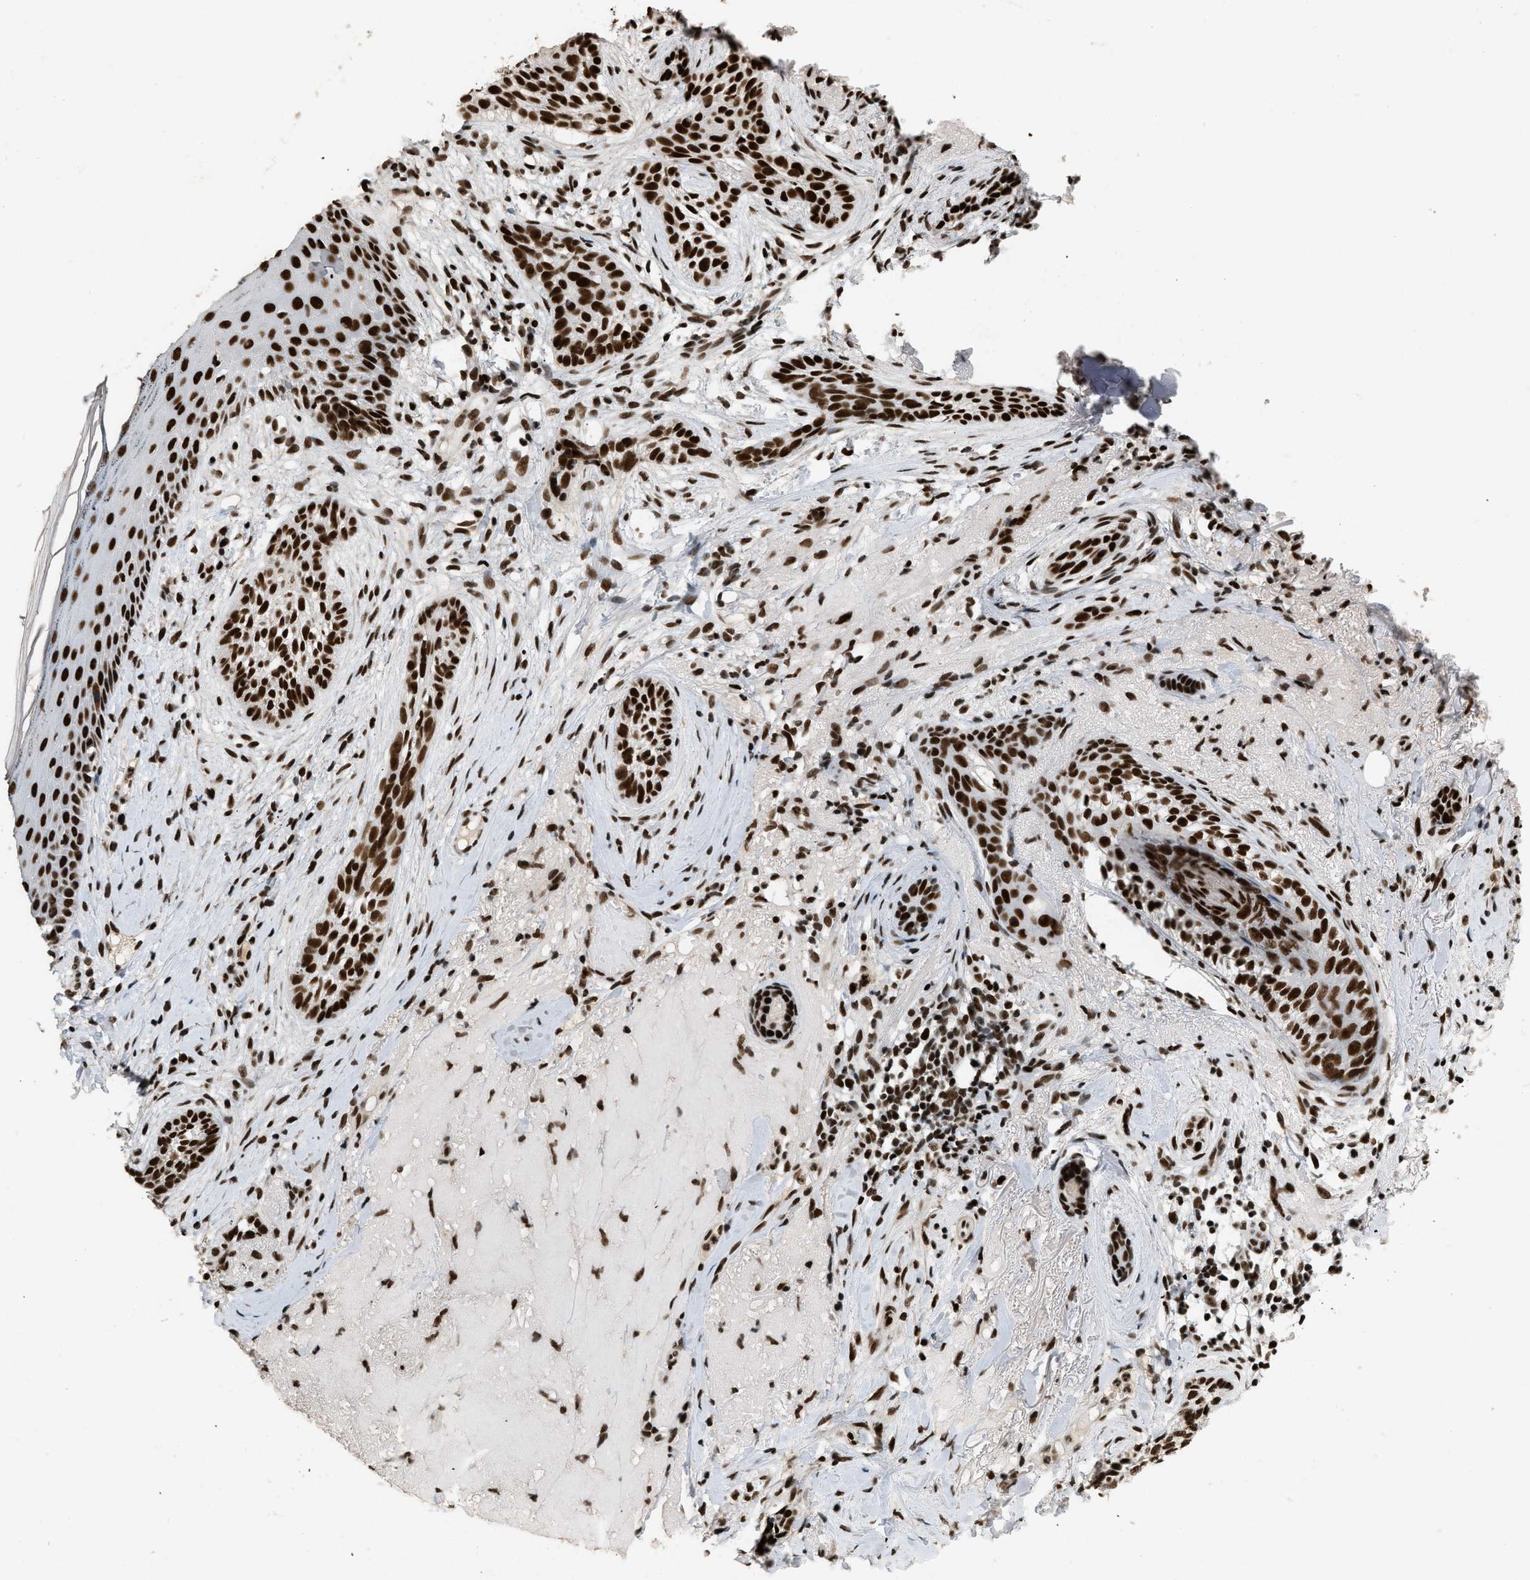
{"staining": {"intensity": "strong", "quantity": ">75%", "location": "nuclear"}, "tissue": "skin cancer", "cell_type": "Tumor cells", "image_type": "cancer", "snomed": [{"axis": "morphology", "description": "Basal cell carcinoma"}, {"axis": "topography", "description": "Skin"}], "caption": "Tumor cells demonstrate high levels of strong nuclear staining in about >75% of cells in skin cancer.", "gene": "SMARCB1", "patient": {"sex": "female", "age": 88}}